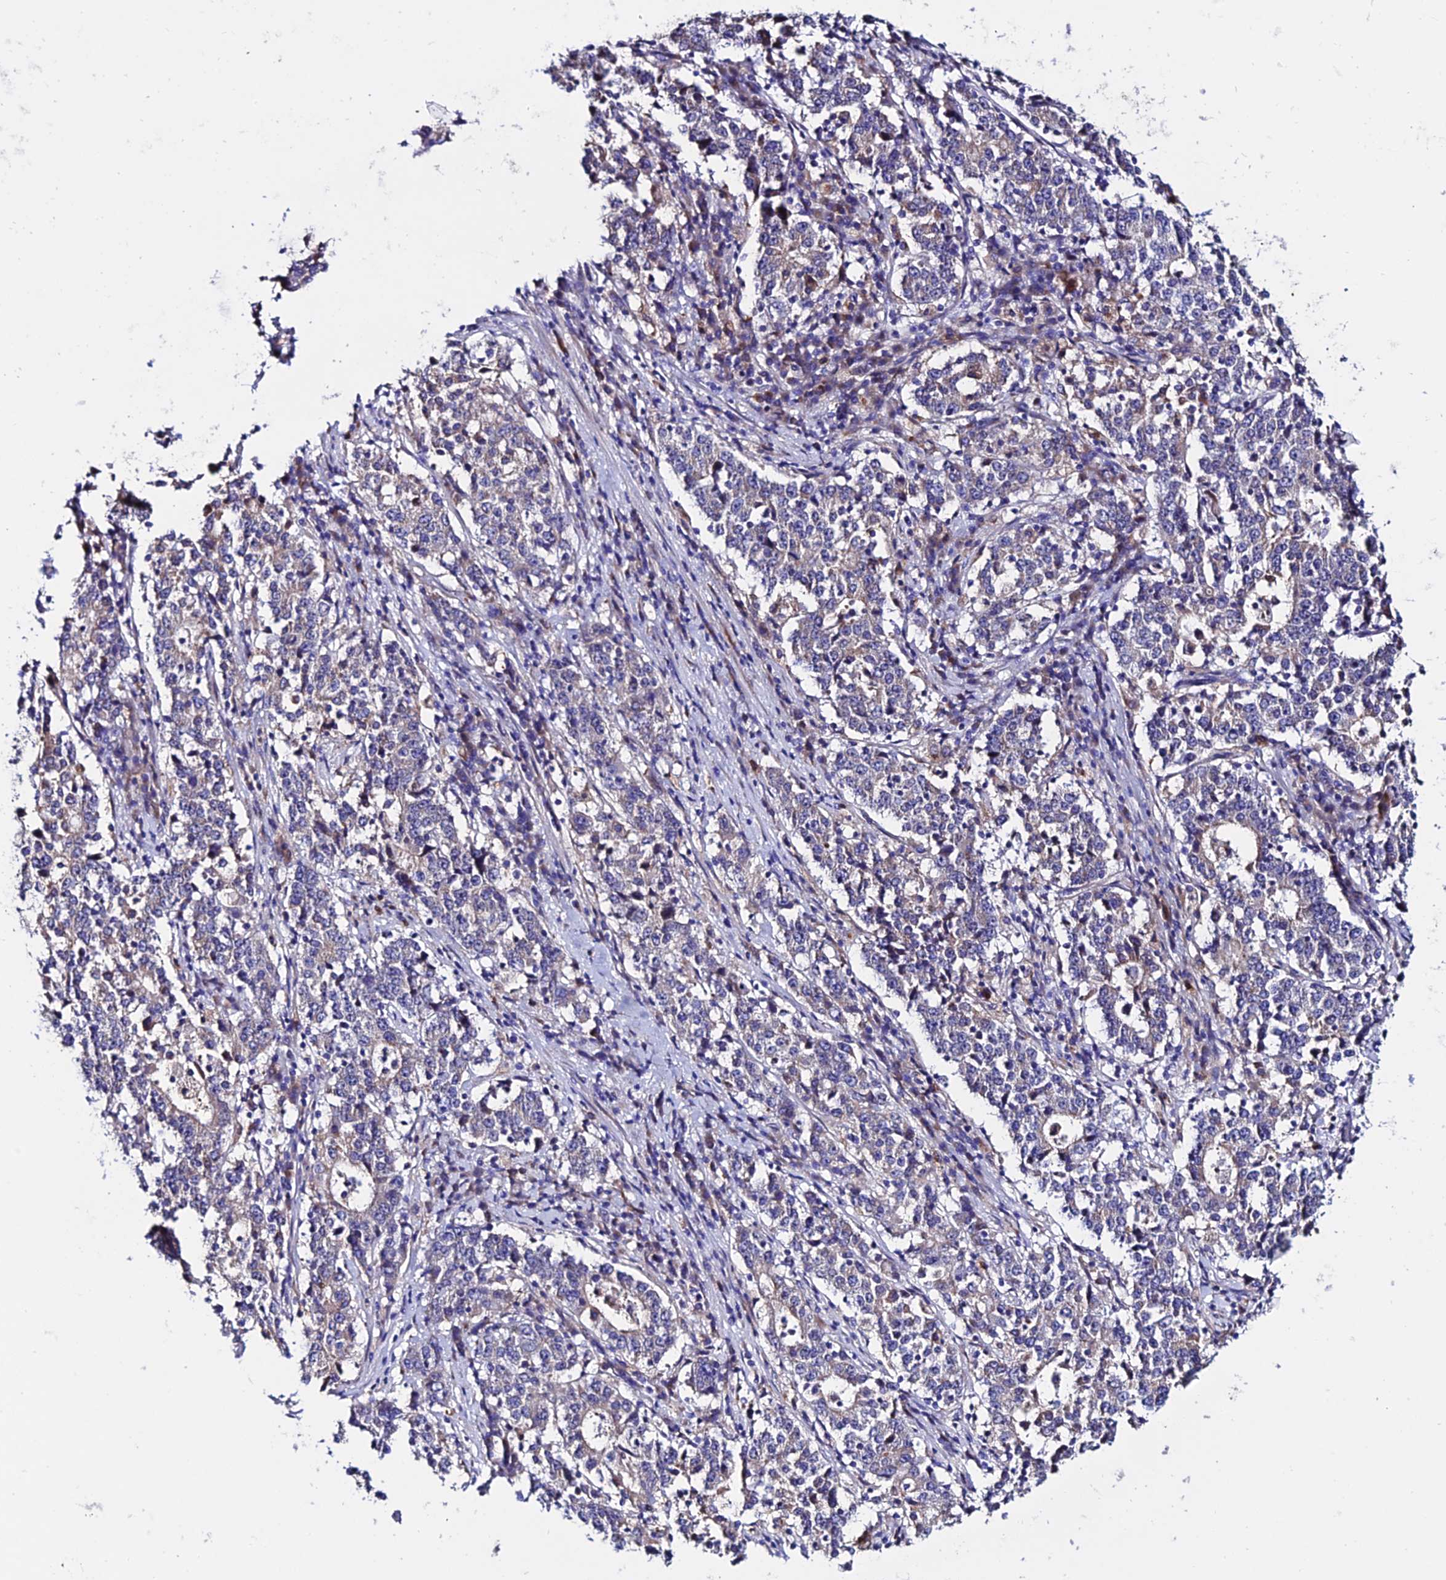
{"staining": {"intensity": "weak", "quantity": "25%-75%", "location": "cytoplasmic/membranous"}, "tissue": "stomach cancer", "cell_type": "Tumor cells", "image_type": "cancer", "snomed": [{"axis": "morphology", "description": "Adenocarcinoma, NOS"}, {"axis": "topography", "description": "Stomach"}], "caption": "This image exhibits adenocarcinoma (stomach) stained with immunohistochemistry to label a protein in brown. The cytoplasmic/membranous of tumor cells show weak positivity for the protein. Nuclei are counter-stained blue.", "gene": "OR51Q1", "patient": {"sex": "male", "age": 59}}